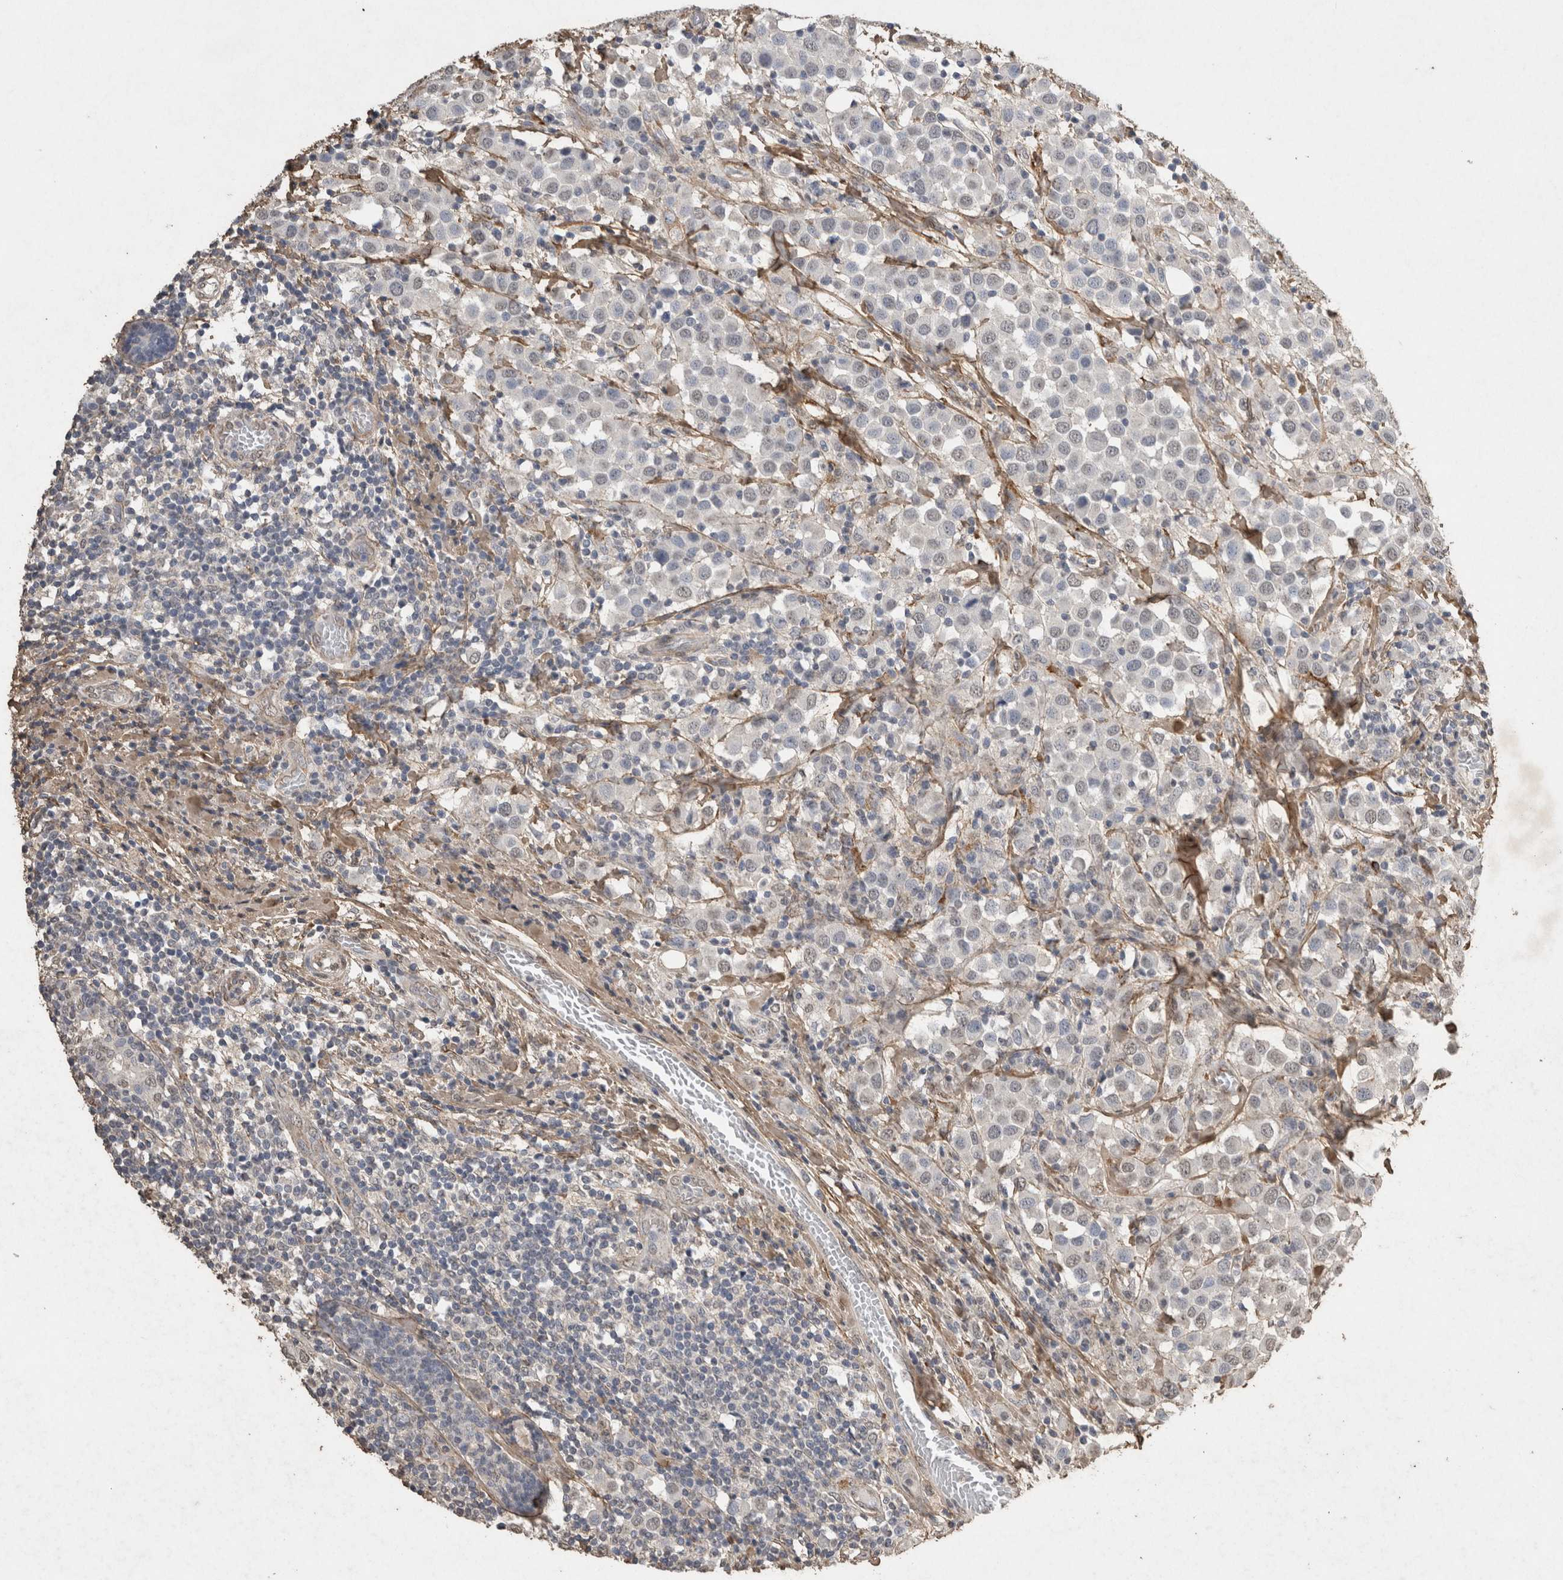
{"staining": {"intensity": "negative", "quantity": "none", "location": "none"}, "tissue": "breast cancer", "cell_type": "Tumor cells", "image_type": "cancer", "snomed": [{"axis": "morphology", "description": "Duct carcinoma"}, {"axis": "topography", "description": "Breast"}], "caption": "There is no significant expression in tumor cells of intraductal carcinoma (breast).", "gene": "C1QTNF5", "patient": {"sex": "female", "age": 61}}